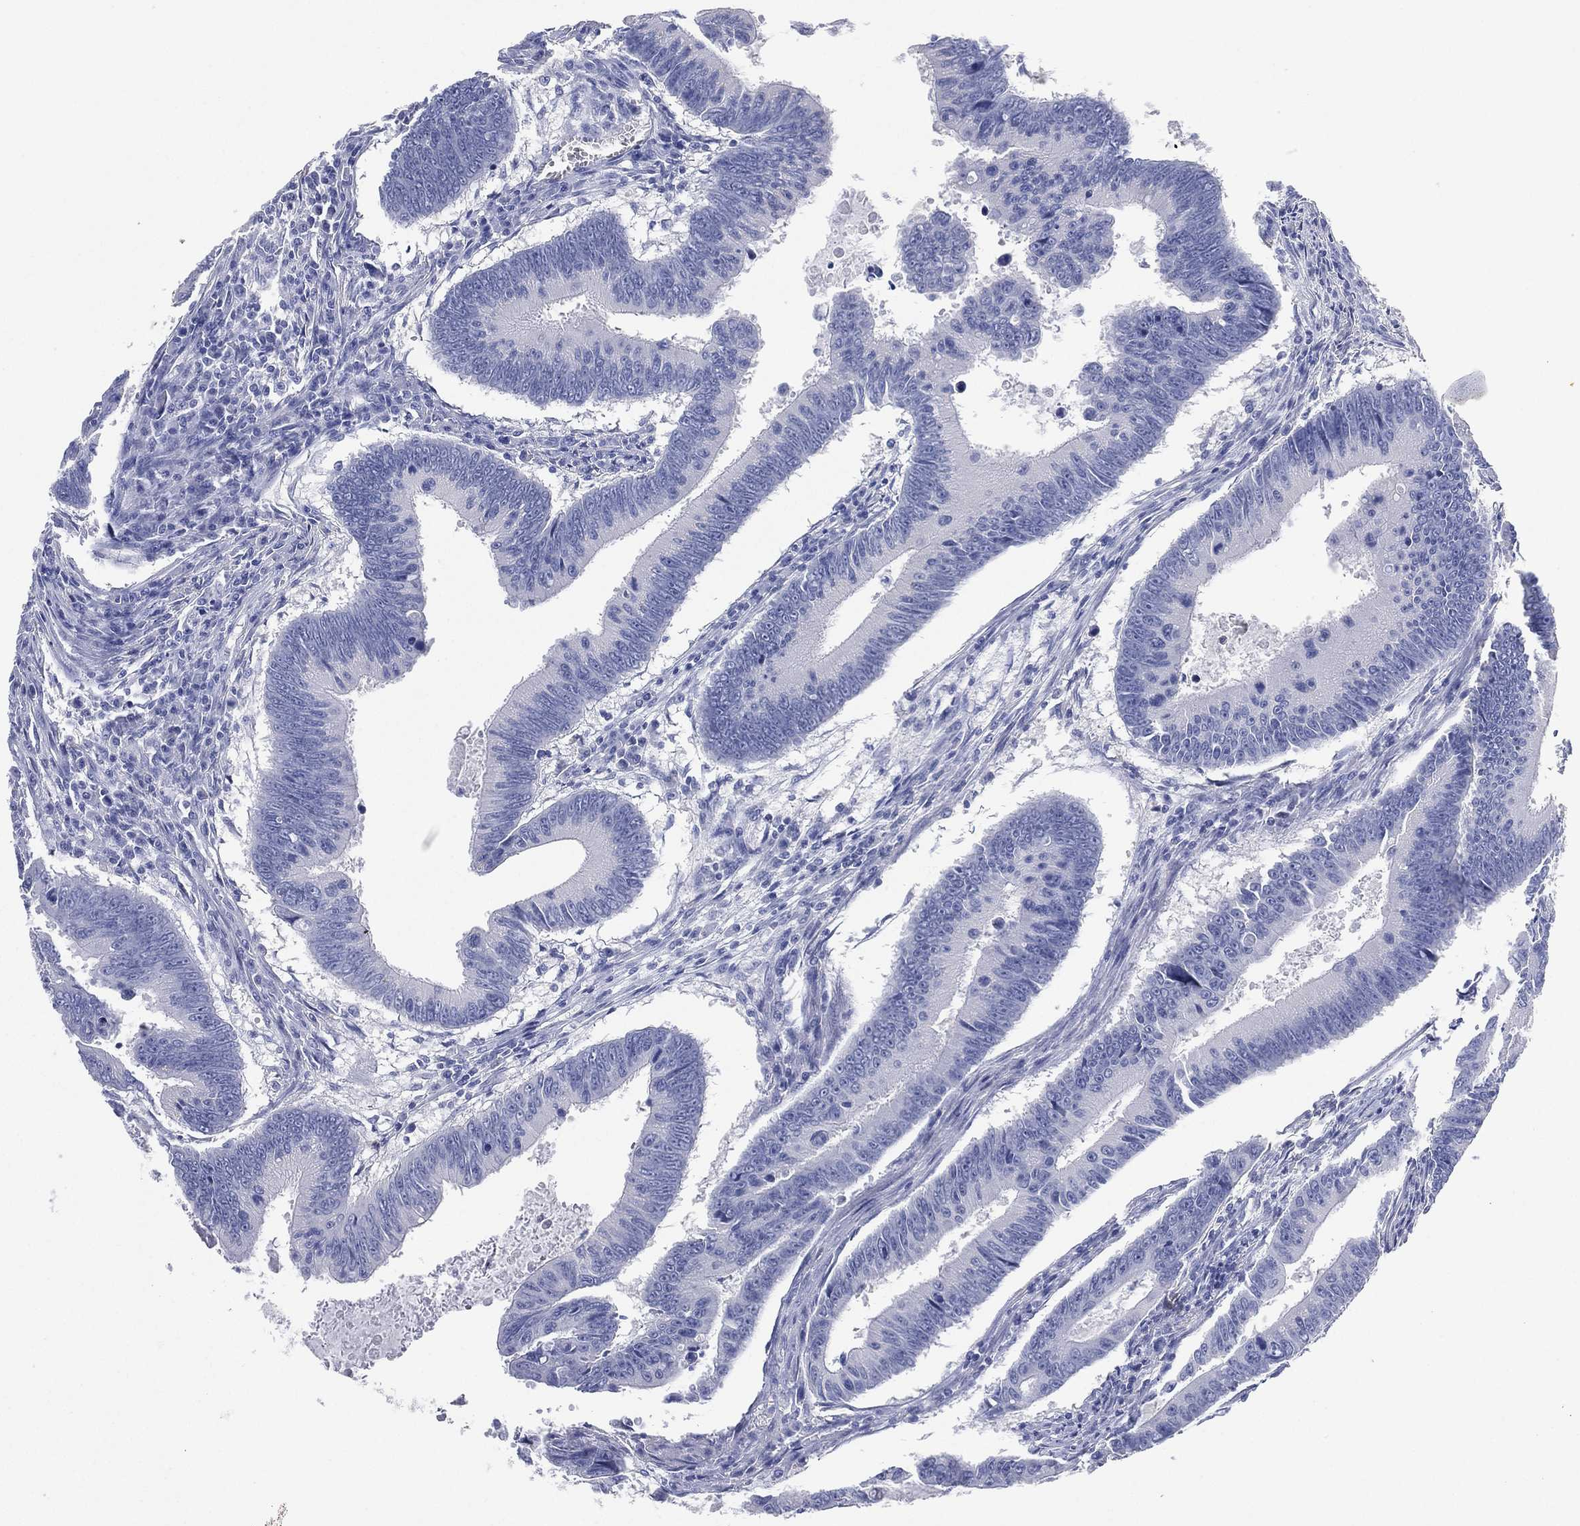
{"staining": {"intensity": "negative", "quantity": "none", "location": "none"}, "tissue": "colorectal cancer", "cell_type": "Tumor cells", "image_type": "cancer", "snomed": [{"axis": "morphology", "description": "Adenocarcinoma, NOS"}, {"axis": "topography", "description": "Colon"}], "caption": "This is an immunohistochemistry photomicrograph of human colorectal cancer (adenocarcinoma). There is no positivity in tumor cells.", "gene": "FMO1", "patient": {"sex": "female", "age": 87}}